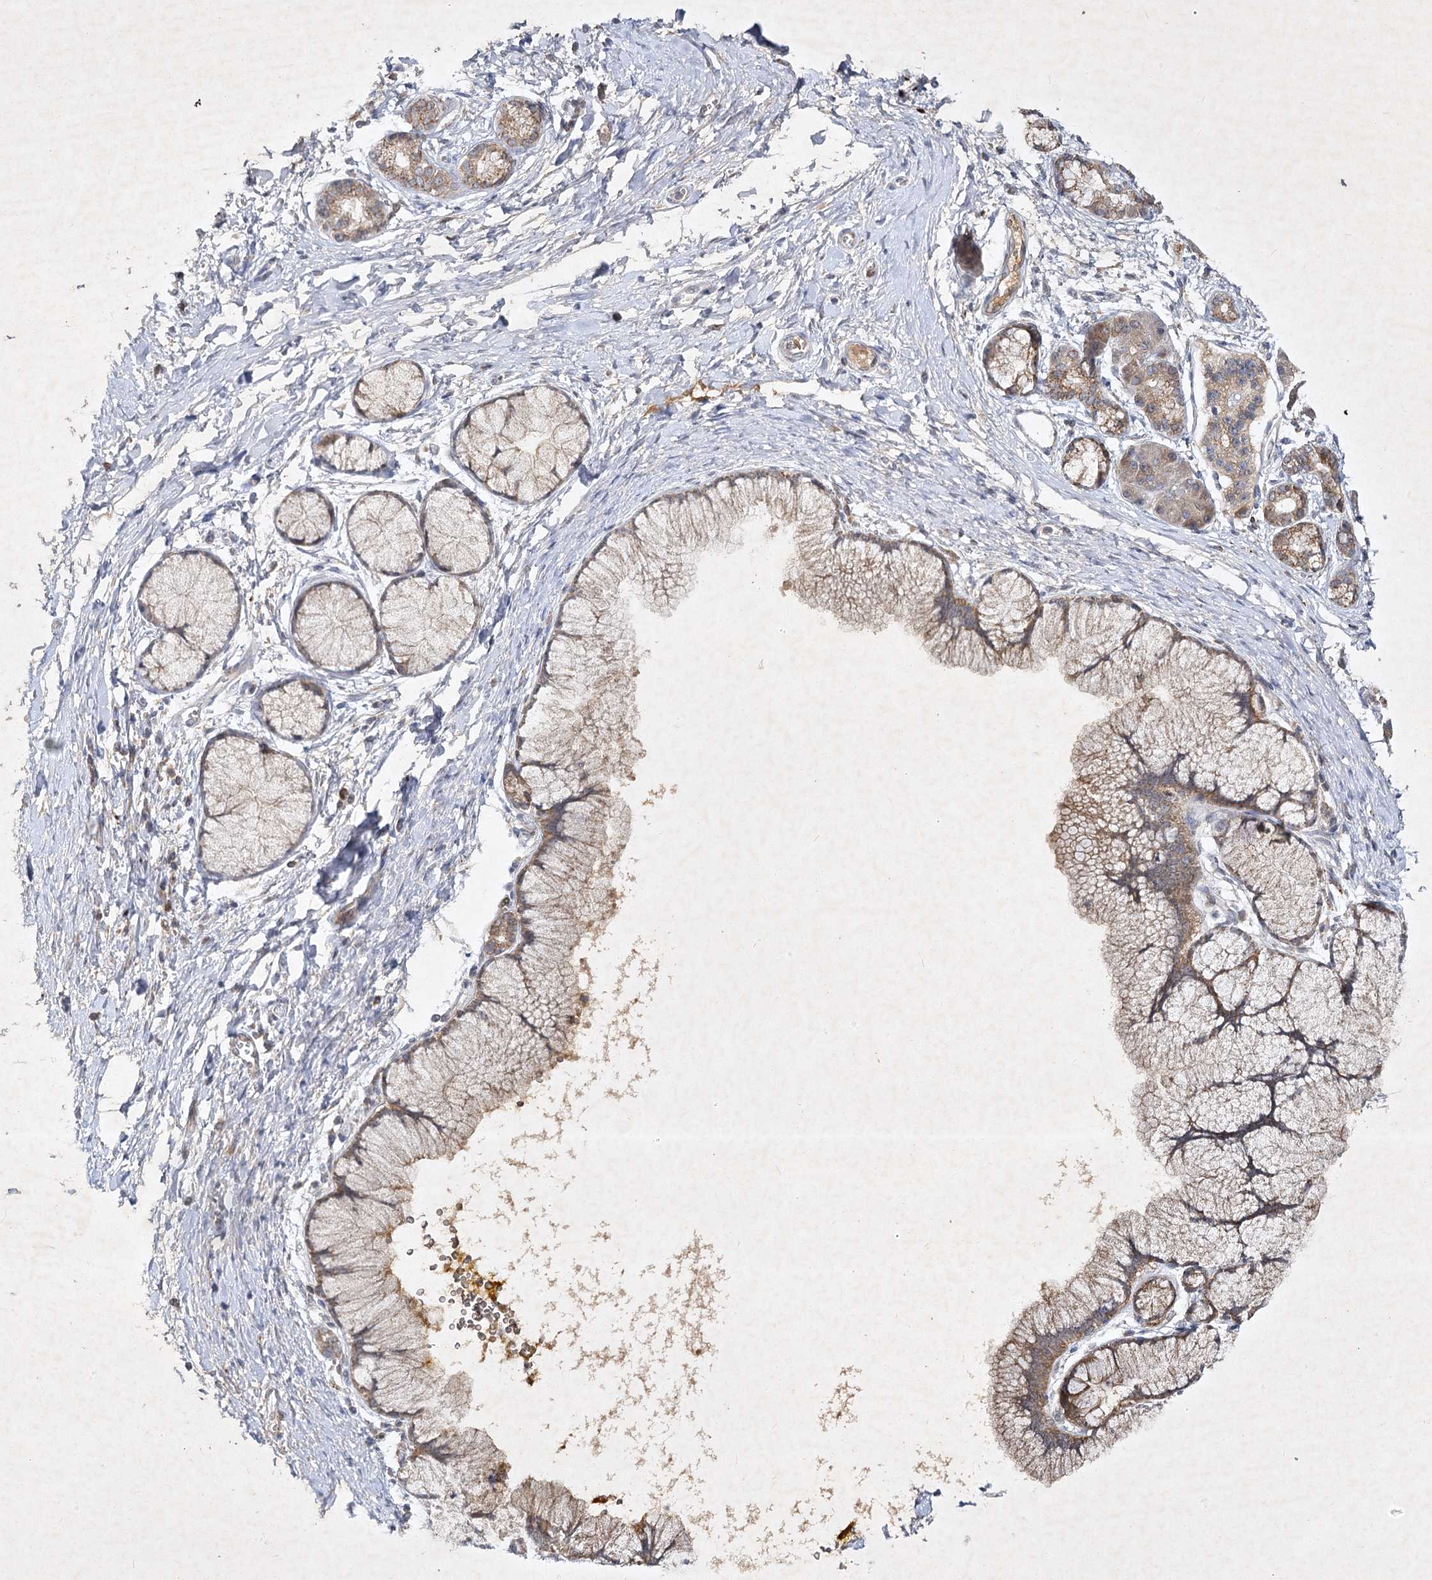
{"staining": {"intensity": "weak", "quantity": "25%-75%", "location": "cytoplasmic/membranous"}, "tissue": "pancreatic cancer", "cell_type": "Tumor cells", "image_type": "cancer", "snomed": [{"axis": "morphology", "description": "Adenocarcinoma, NOS"}, {"axis": "topography", "description": "Pancreas"}], "caption": "Tumor cells show low levels of weak cytoplasmic/membranous positivity in approximately 25%-75% of cells in human pancreatic cancer (adenocarcinoma). The staining is performed using DAB (3,3'-diaminobenzidine) brown chromogen to label protein expression. The nuclei are counter-stained blue using hematoxylin.", "gene": "PYROXD2", "patient": {"sex": "male", "age": 58}}